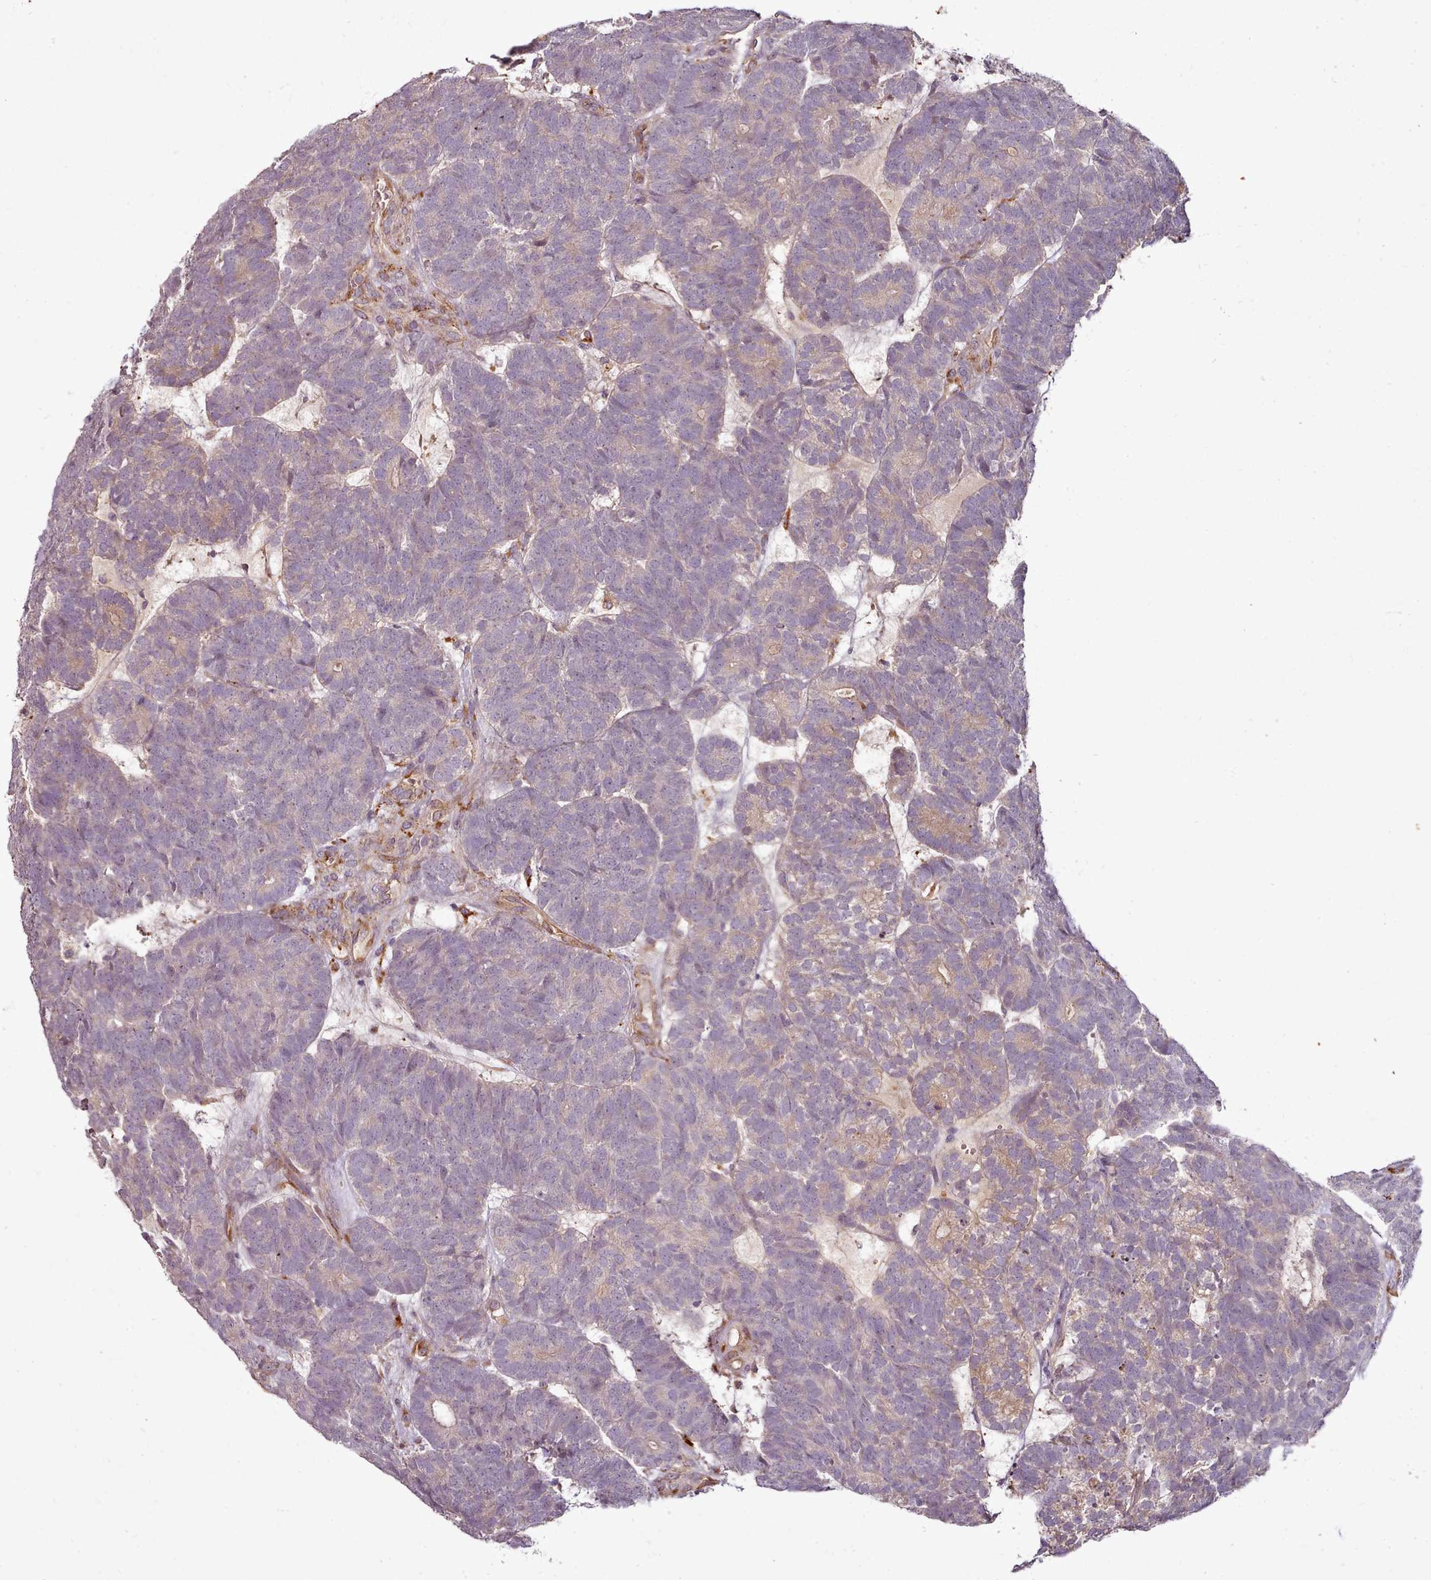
{"staining": {"intensity": "weak", "quantity": "<25%", "location": "cytoplasmic/membranous"}, "tissue": "head and neck cancer", "cell_type": "Tumor cells", "image_type": "cancer", "snomed": [{"axis": "morphology", "description": "Adenocarcinoma, NOS"}, {"axis": "topography", "description": "Head-Neck"}], "caption": "An IHC histopathology image of head and neck cancer (adenocarcinoma) is shown. There is no staining in tumor cells of head and neck cancer (adenocarcinoma).", "gene": "C1QTNF5", "patient": {"sex": "female", "age": 81}}